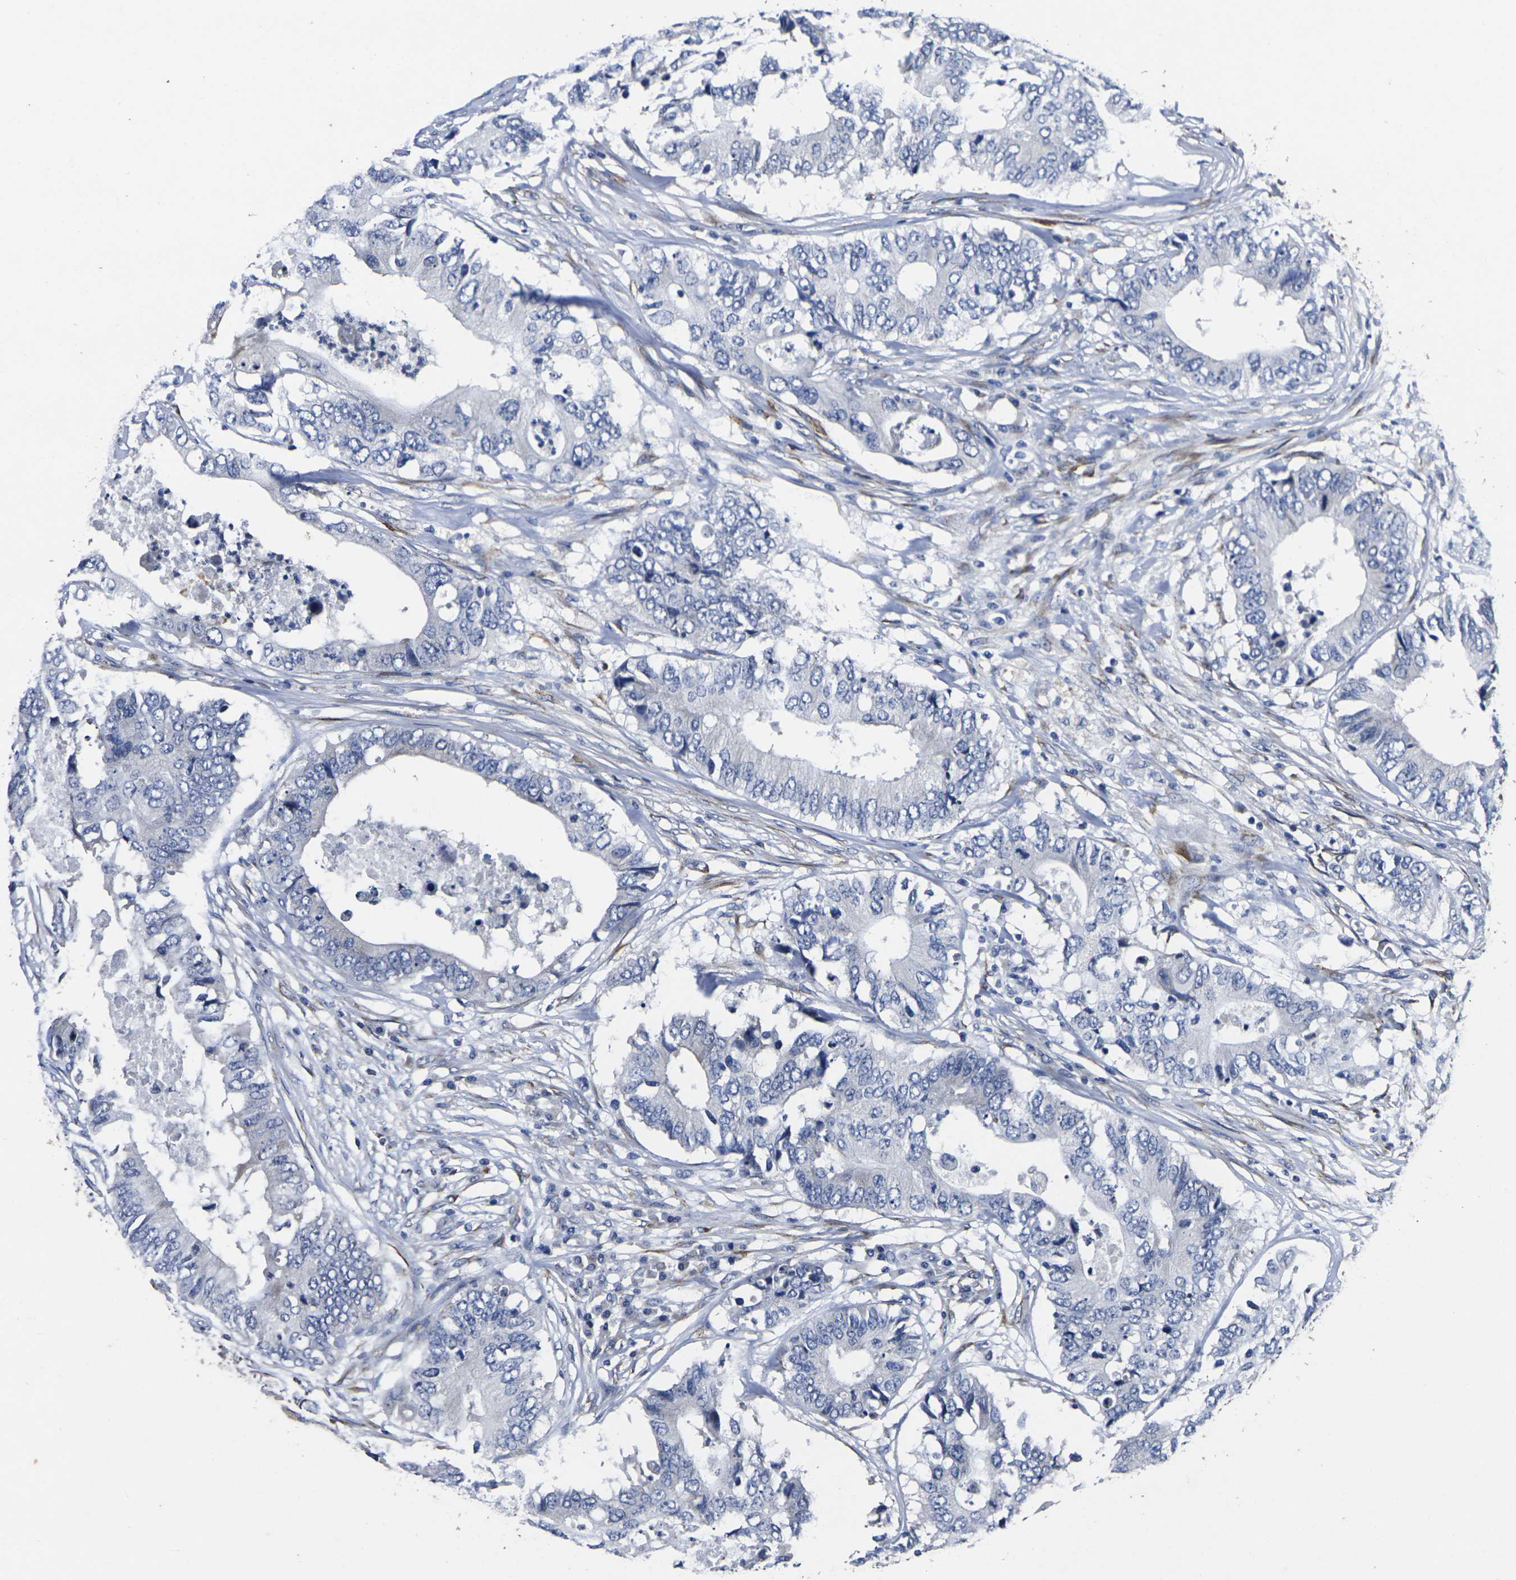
{"staining": {"intensity": "negative", "quantity": "none", "location": "none"}, "tissue": "colorectal cancer", "cell_type": "Tumor cells", "image_type": "cancer", "snomed": [{"axis": "morphology", "description": "Adenocarcinoma, NOS"}, {"axis": "topography", "description": "Colon"}], "caption": "This is an IHC micrograph of colorectal adenocarcinoma. There is no positivity in tumor cells.", "gene": "CYP2C8", "patient": {"sex": "male", "age": 71}}